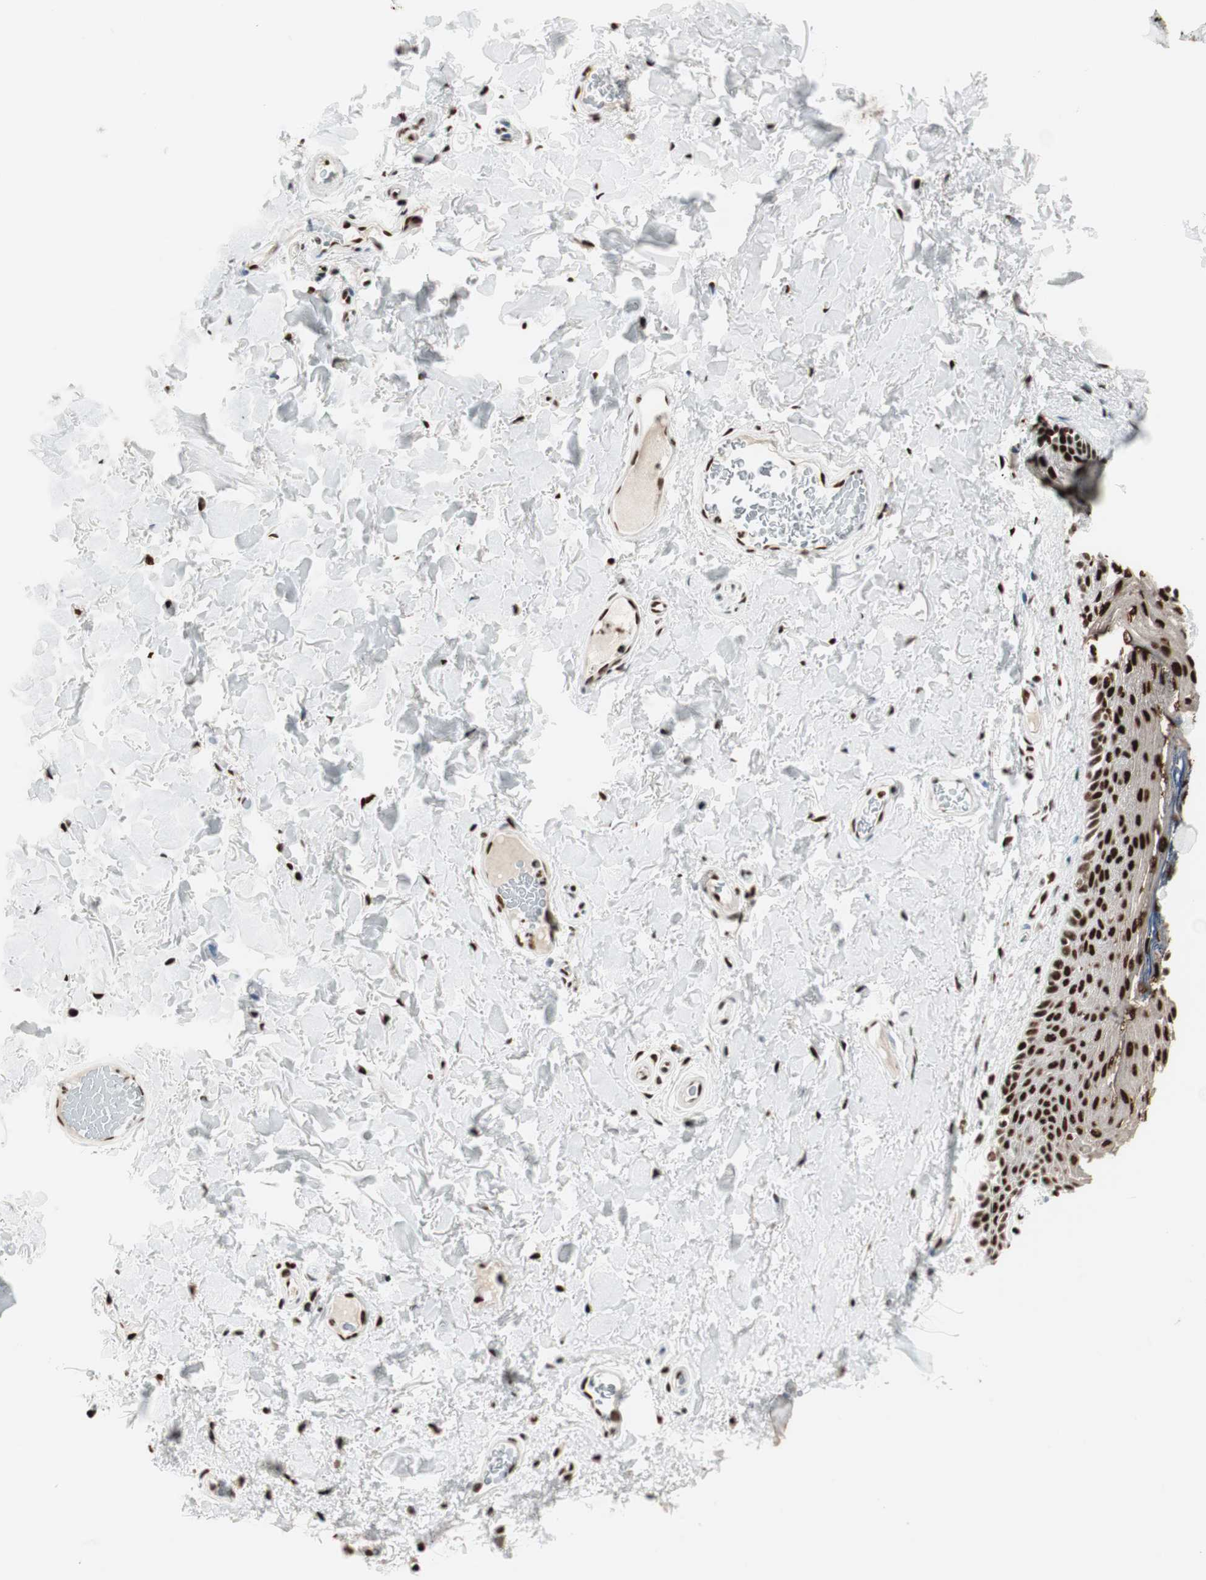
{"staining": {"intensity": "strong", "quantity": ">75%", "location": "nuclear"}, "tissue": "skin", "cell_type": "Epidermal cells", "image_type": "normal", "snomed": [{"axis": "morphology", "description": "Normal tissue, NOS"}, {"axis": "topography", "description": "Anal"}], "caption": "A micrograph of skin stained for a protein exhibits strong nuclear brown staining in epidermal cells. (DAB (3,3'-diaminobenzidine) = brown stain, brightfield microscopy at high magnification).", "gene": "PSME3", "patient": {"sex": "male", "age": 74}}